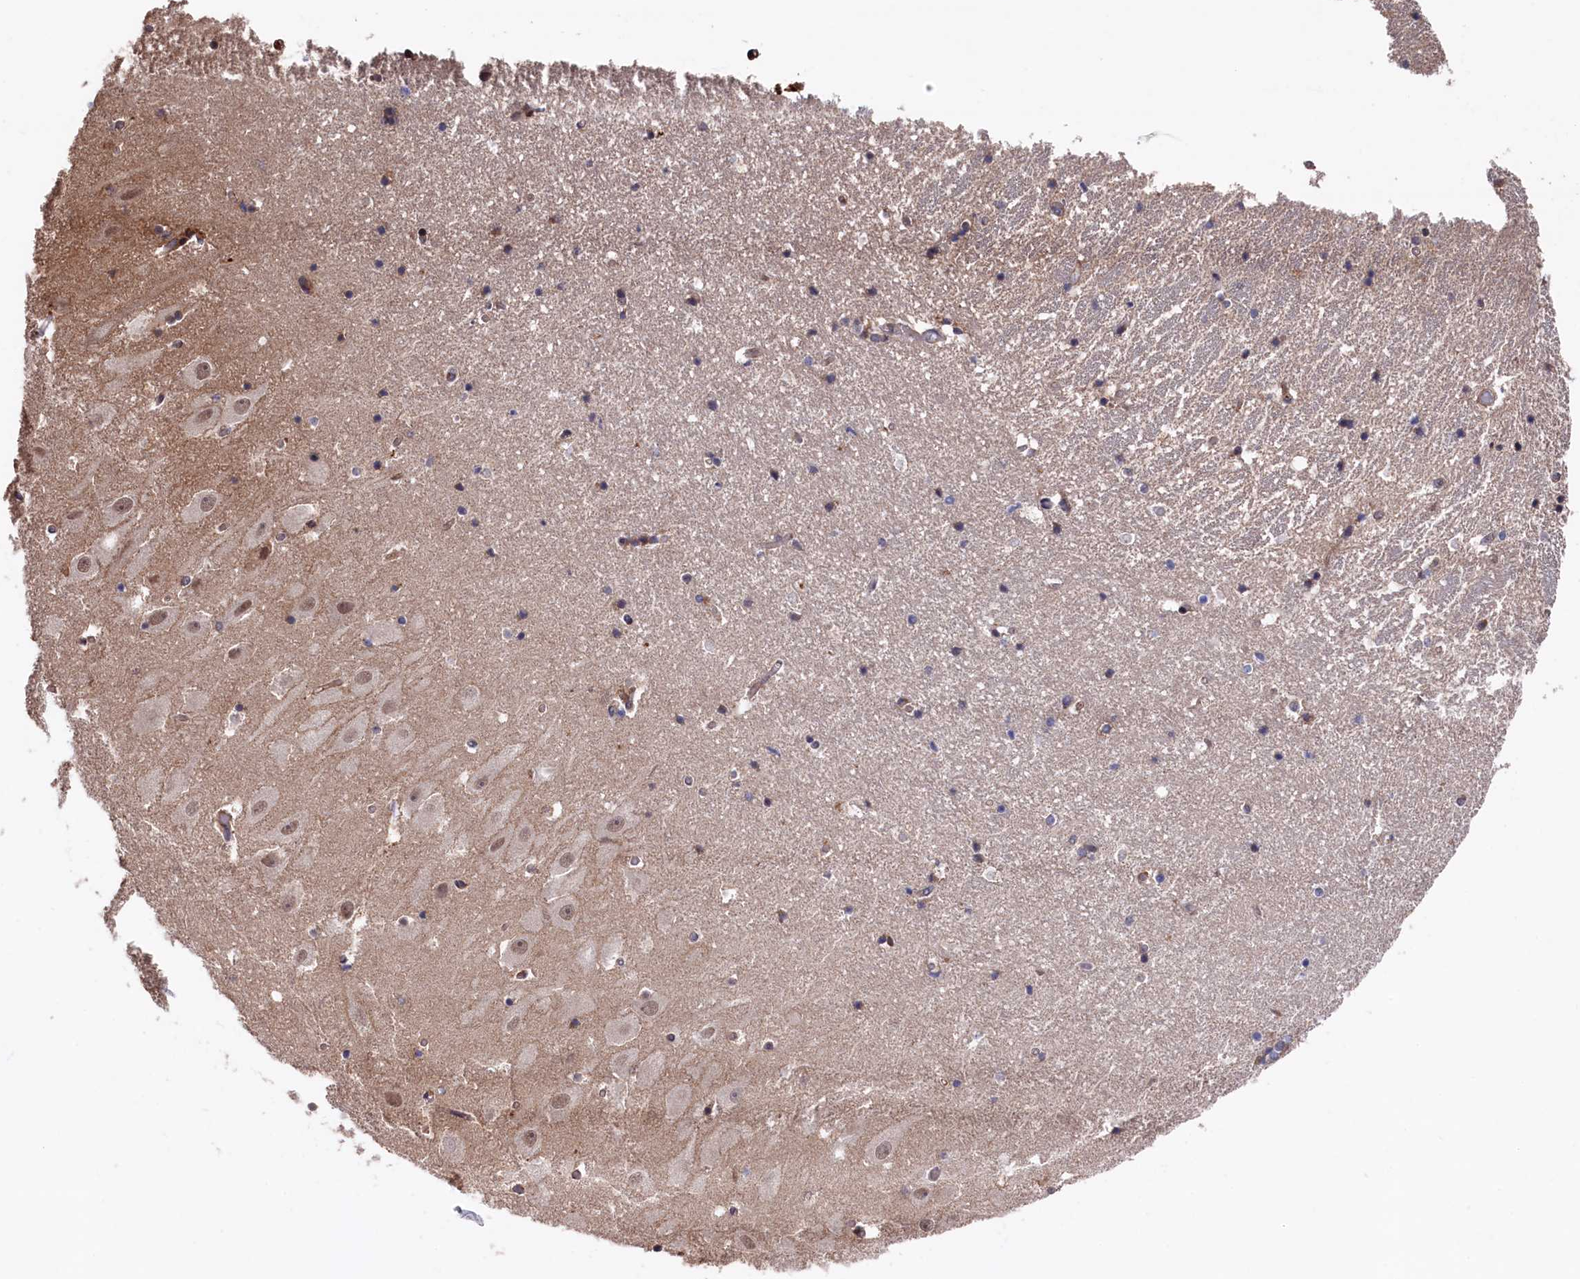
{"staining": {"intensity": "weak", "quantity": "<25%", "location": "cytoplasmic/membranous"}, "tissue": "hippocampus", "cell_type": "Glial cells", "image_type": "normal", "snomed": [{"axis": "morphology", "description": "Normal tissue, NOS"}, {"axis": "topography", "description": "Hippocampus"}], "caption": "Immunohistochemical staining of unremarkable hippocampus displays no significant expression in glial cells. (DAB immunohistochemistry (IHC), high magnification).", "gene": "SLC12A4", "patient": {"sex": "female", "age": 52}}